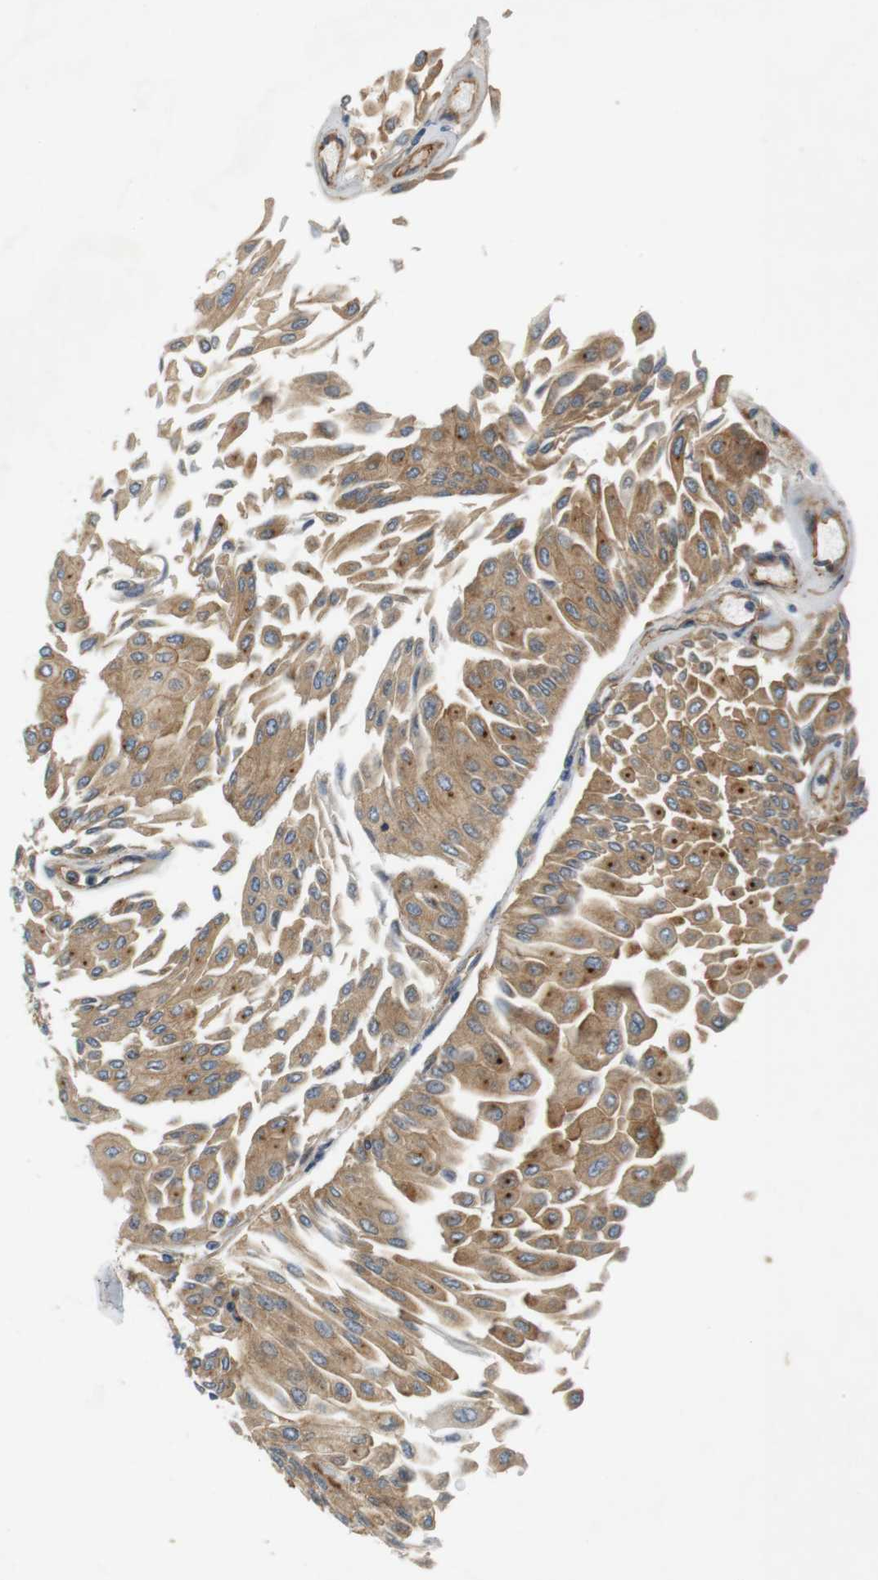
{"staining": {"intensity": "moderate", "quantity": ">75%", "location": "cytoplasmic/membranous"}, "tissue": "urothelial cancer", "cell_type": "Tumor cells", "image_type": "cancer", "snomed": [{"axis": "morphology", "description": "Urothelial carcinoma, Low grade"}, {"axis": "topography", "description": "Urinary bladder"}], "caption": "The immunohistochemical stain shows moderate cytoplasmic/membranous staining in tumor cells of urothelial cancer tissue. The staining is performed using DAB (3,3'-diaminobenzidine) brown chromogen to label protein expression. The nuclei are counter-stained blue using hematoxylin.", "gene": "SH3GLB1", "patient": {"sex": "male", "age": 67}}